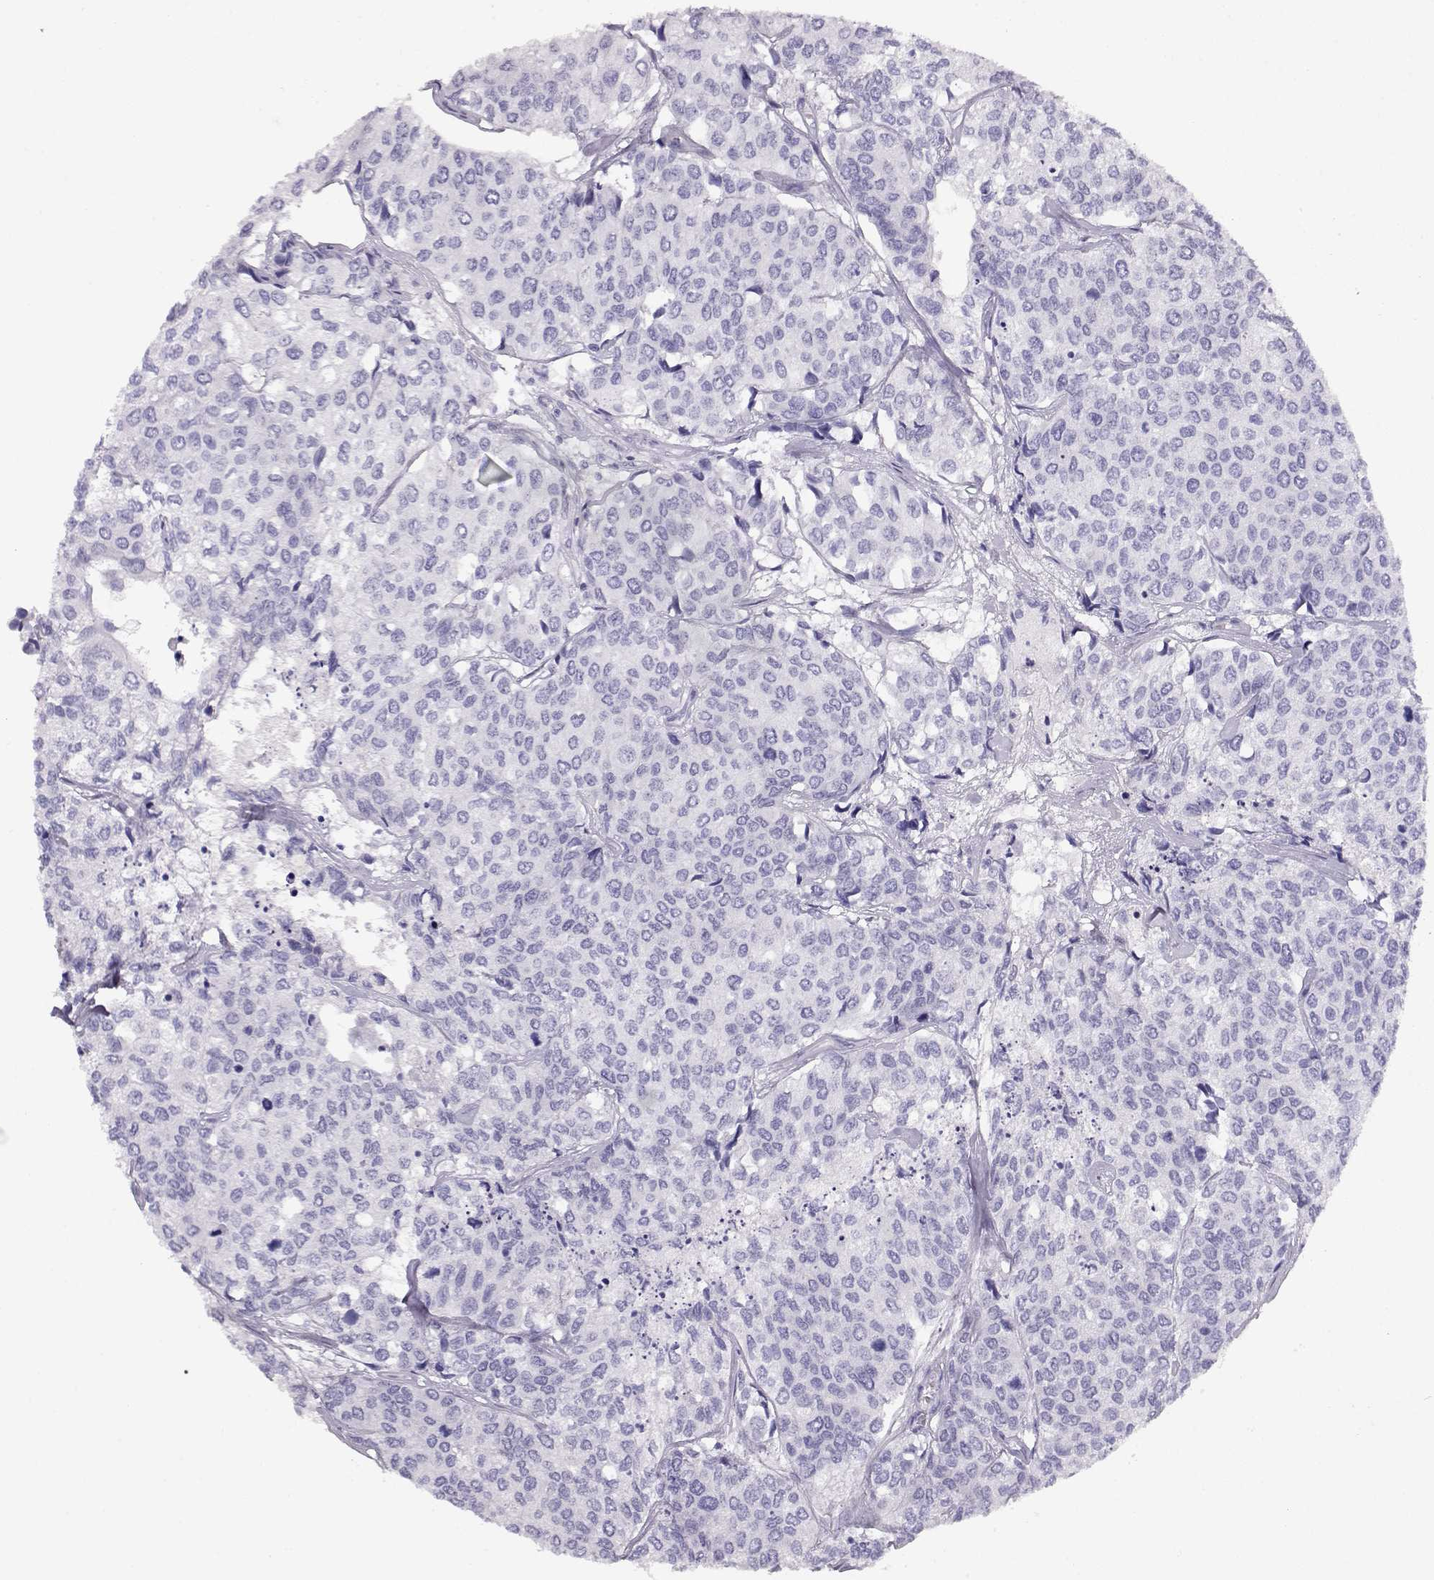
{"staining": {"intensity": "negative", "quantity": "none", "location": "none"}, "tissue": "urothelial cancer", "cell_type": "Tumor cells", "image_type": "cancer", "snomed": [{"axis": "morphology", "description": "Urothelial carcinoma, High grade"}, {"axis": "topography", "description": "Urinary bladder"}], "caption": "Immunohistochemistry (IHC) photomicrograph of urothelial carcinoma (high-grade) stained for a protein (brown), which exhibits no staining in tumor cells.", "gene": "ACTN2", "patient": {"sex": "male", "age": 73}}